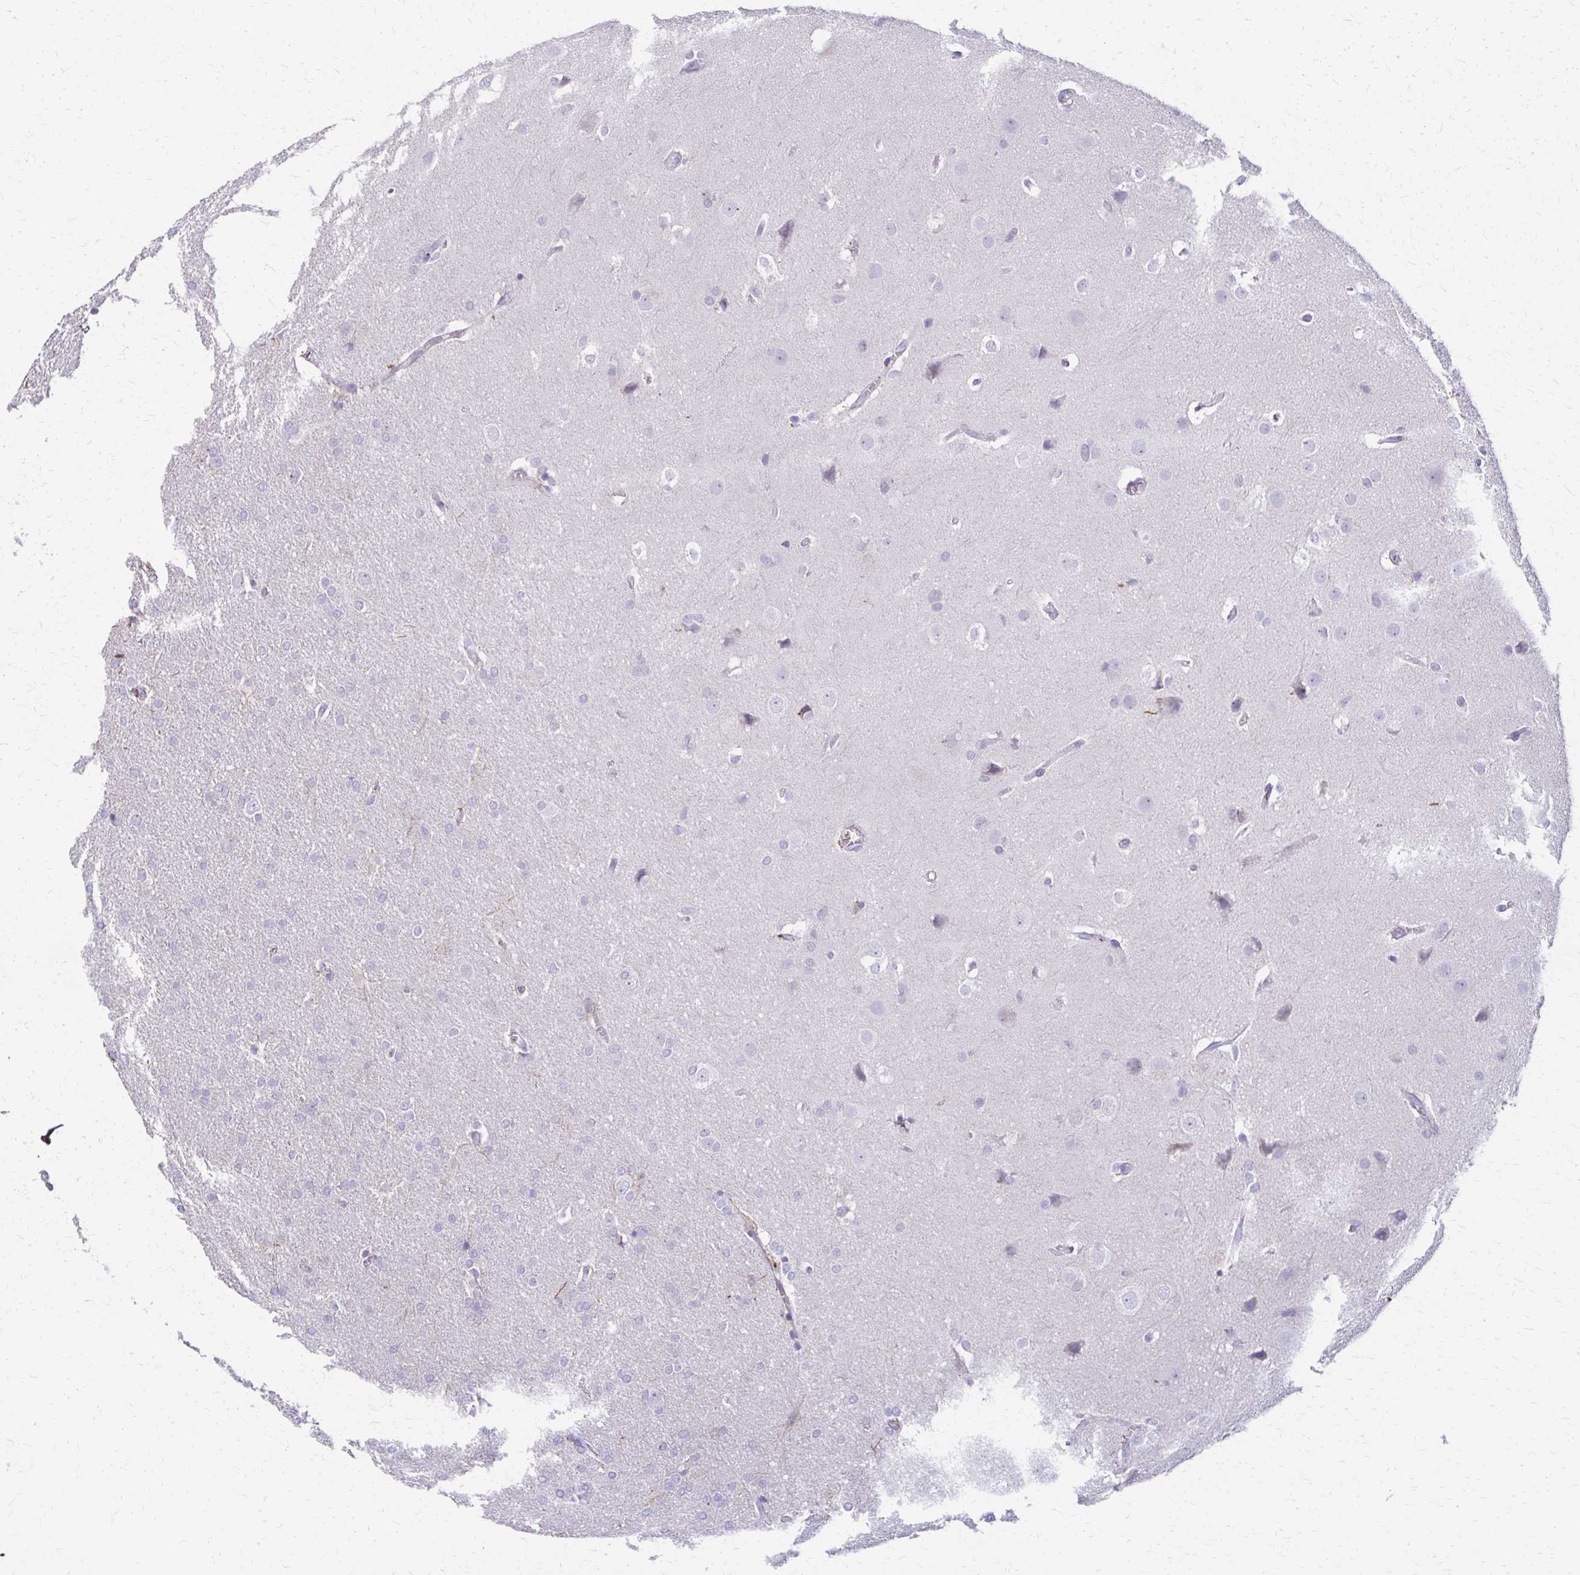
{"staining": {"intensity": "negative", "quantity": "none", "location": "none"}, "tissue": "glioma", "cell_type": "Tumor cells", "image_type": "cancer", "snomed": [{"axis": "morphology", "description": "Glioma, malignant, Low grade"}, {"axis": "topography", "description": "Brain"}], "caption": "Immunohistochemistry (IHC) micrograph of neoplastic tissue: malignant glioma (low-grade) stained with DAB demonstrates no significant protein staining in tumor cells.", "gene": "PIK3AP1", "patient": {"sex": "female", "age": 32}}